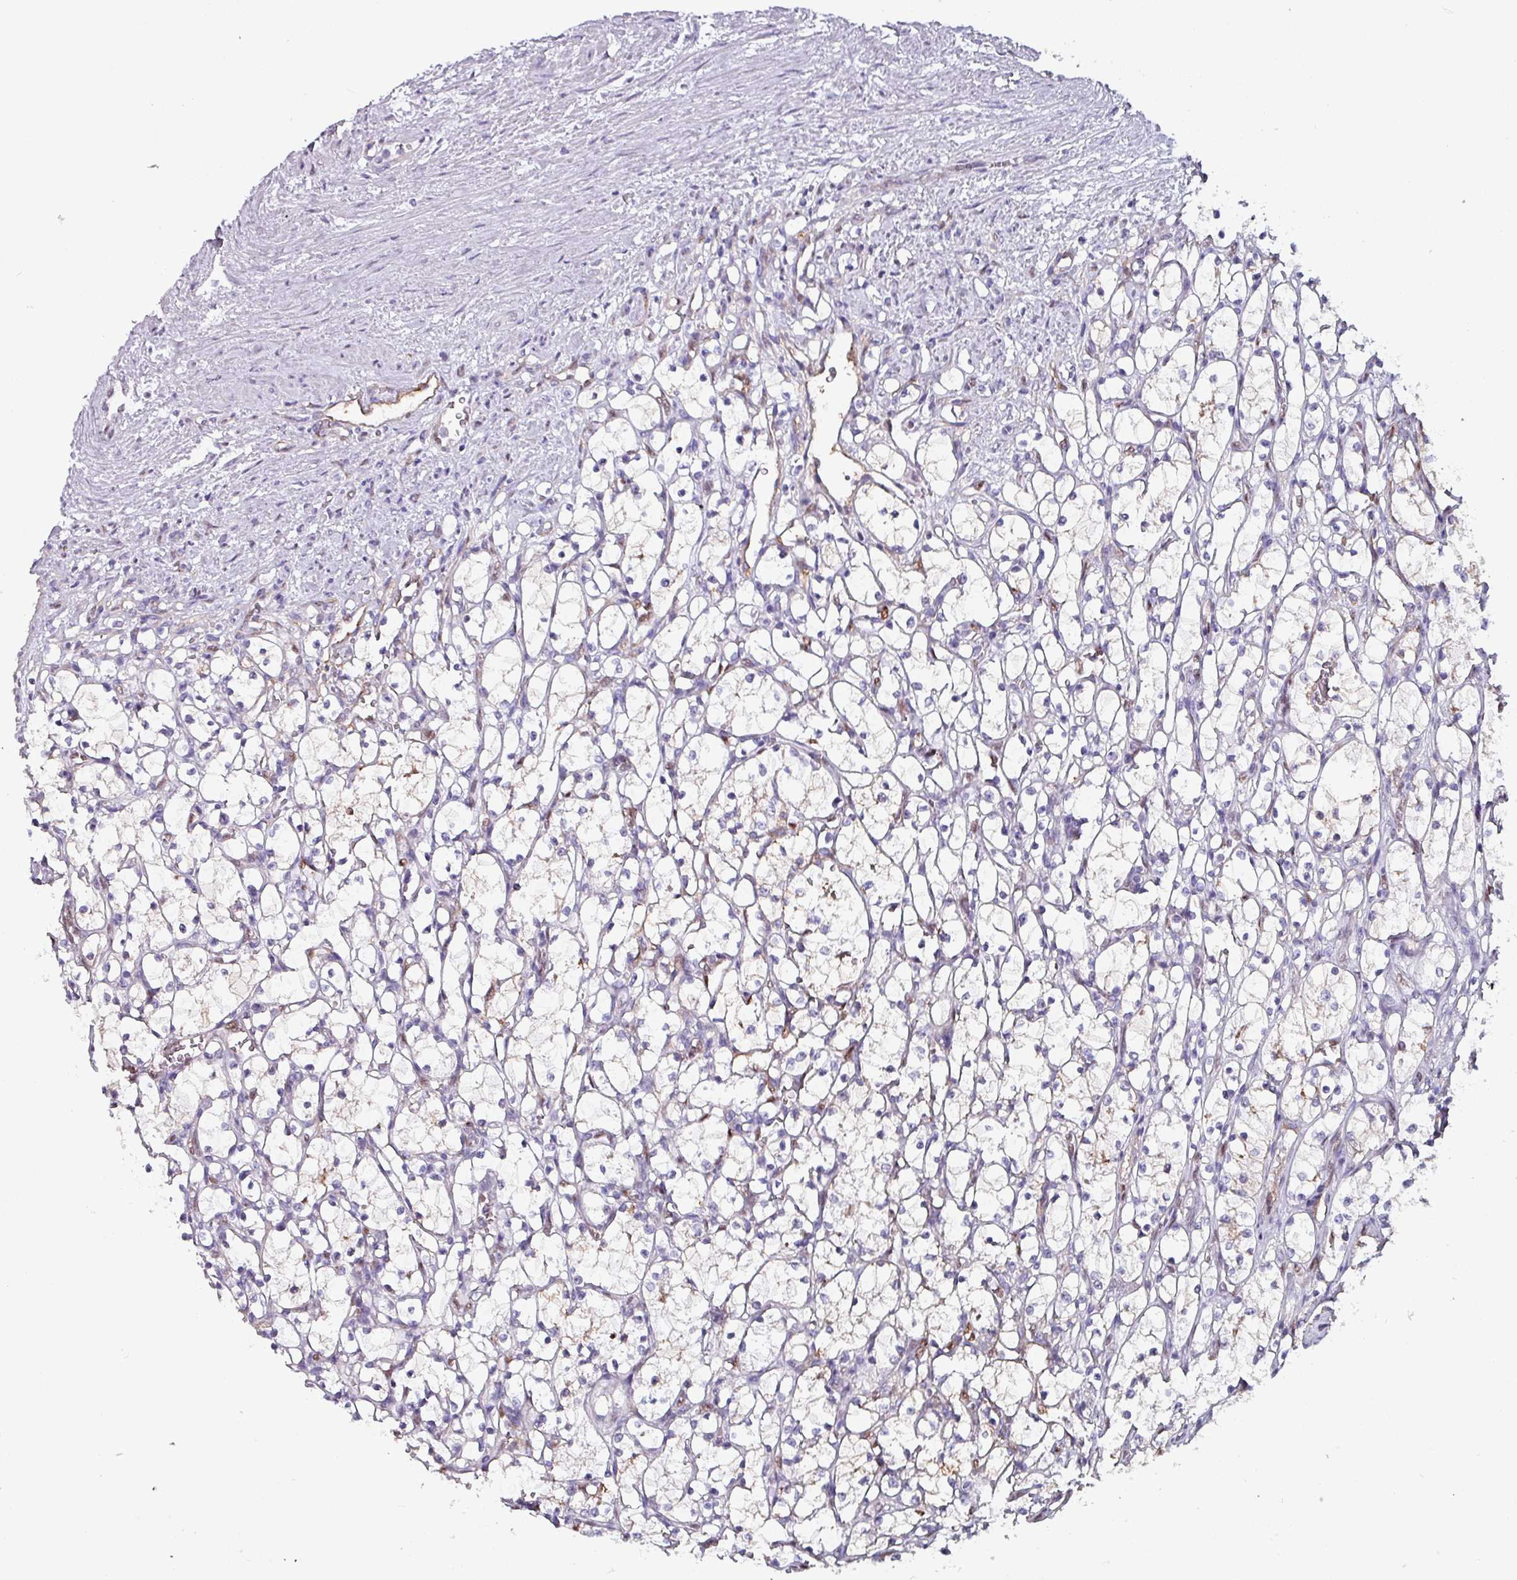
{"staining": {"intensity": "weak", "quantity": "<25%", "location": "cytoplasmic/membranous"}, "tissue": "renal cancer", "cell_type": "Tumor cells", "image_type": "cancer", "snomed": [{"axis": "morphology", "description": "Adenocarcinoma, NOS"}, {"axis": "topography", "description": "Kidney"}], "caption": "A histopathology image of human renal cancer (adenocarcinoma) is negative for staining in tumor cells.", "gene": "ZNF816-ZNF321P", "patient": {"sex": "female", "age": 69}}